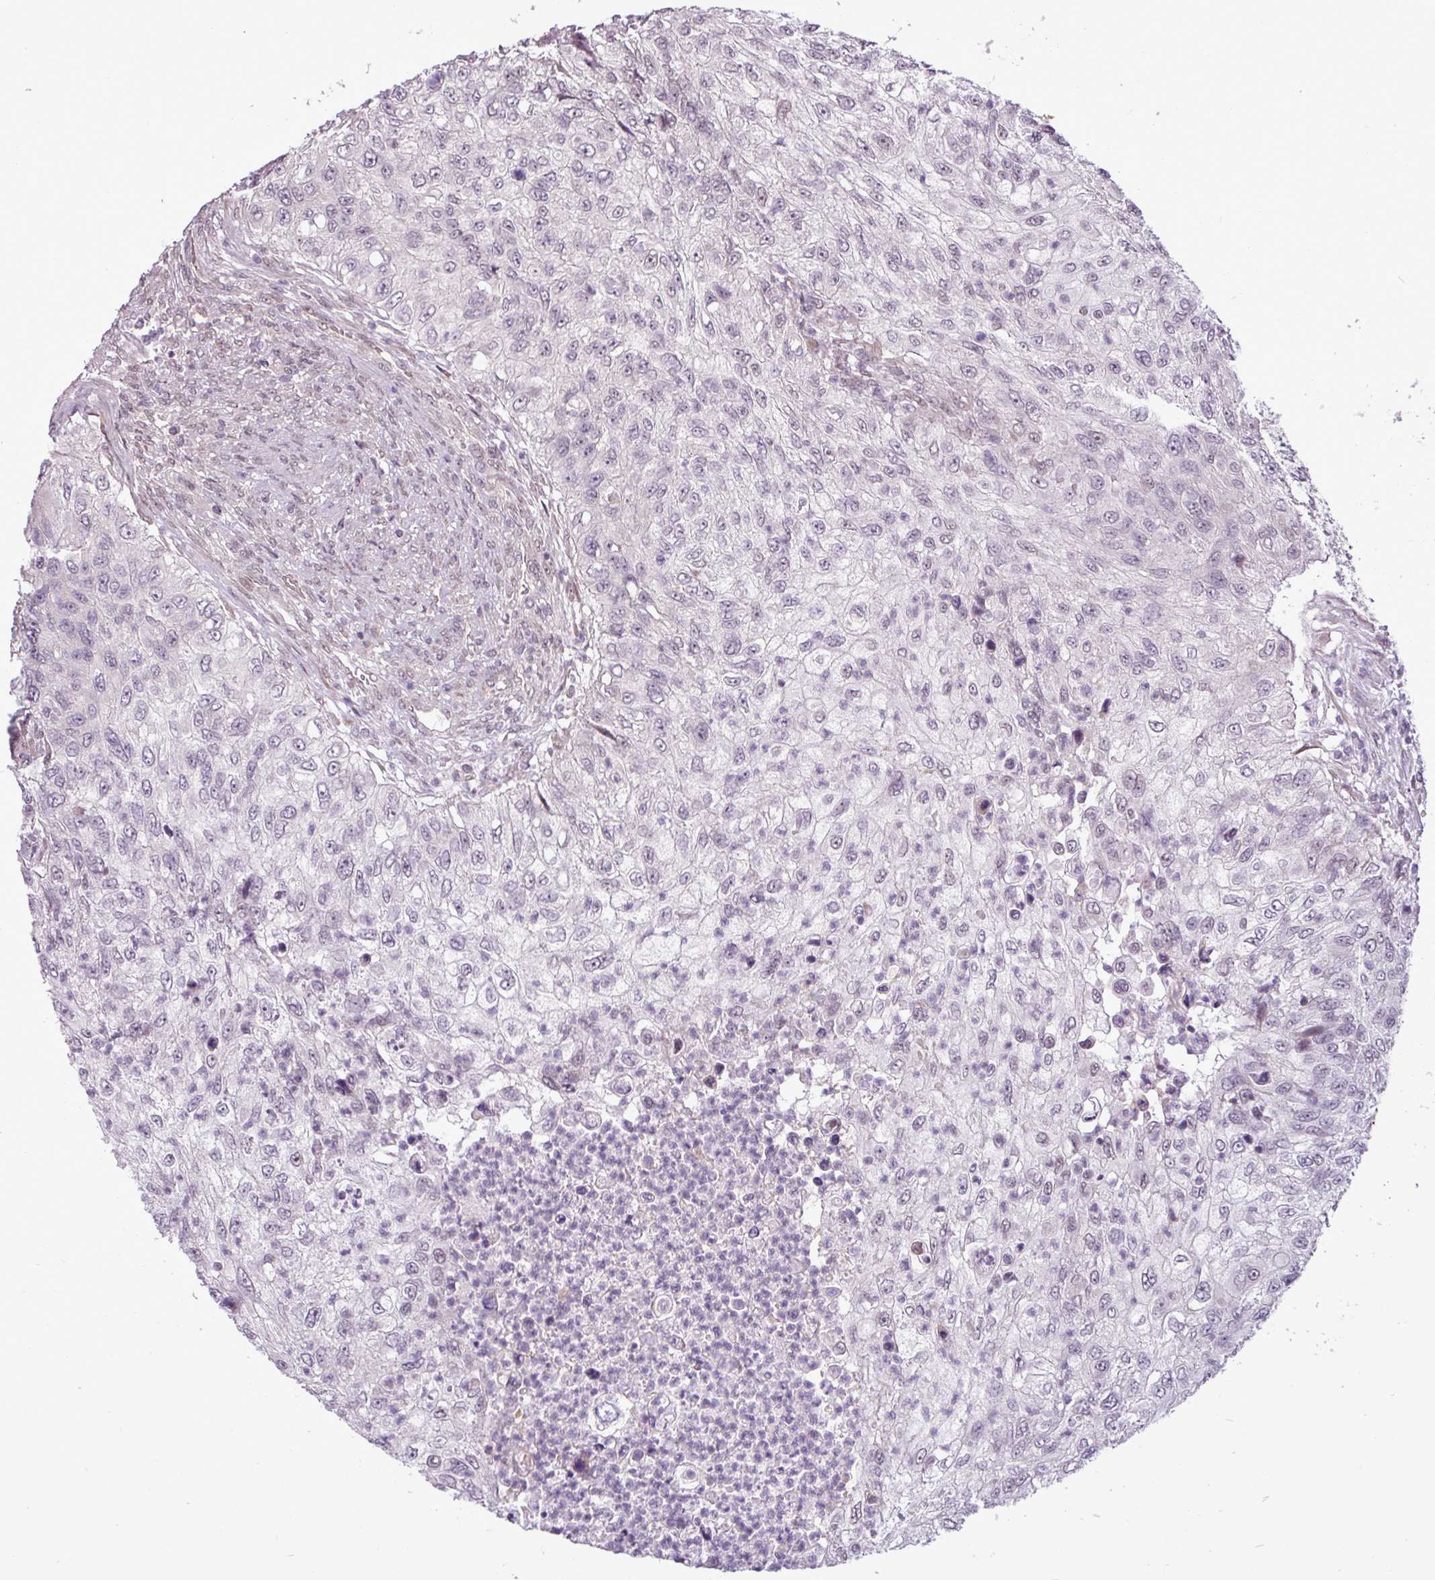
{"staining": {"intensity": "negative", "quantity": "none", "location": "none"}, "tissue": "urothelial cancer", "cell_type": "Tumor cells", "image_type": "cancer", "snomed": [{"axis": "morphology", "description": "Urothelial carcinoma, High grade"}, {"axis": "topography", "description": "Urinary bladder"}], "caption": "Urothelial cancer stained for a protein using immunohistochemistry shows no expression tumor cells.", "gene": "GPT2", "patient": {"sex": "female", "age": 60}}